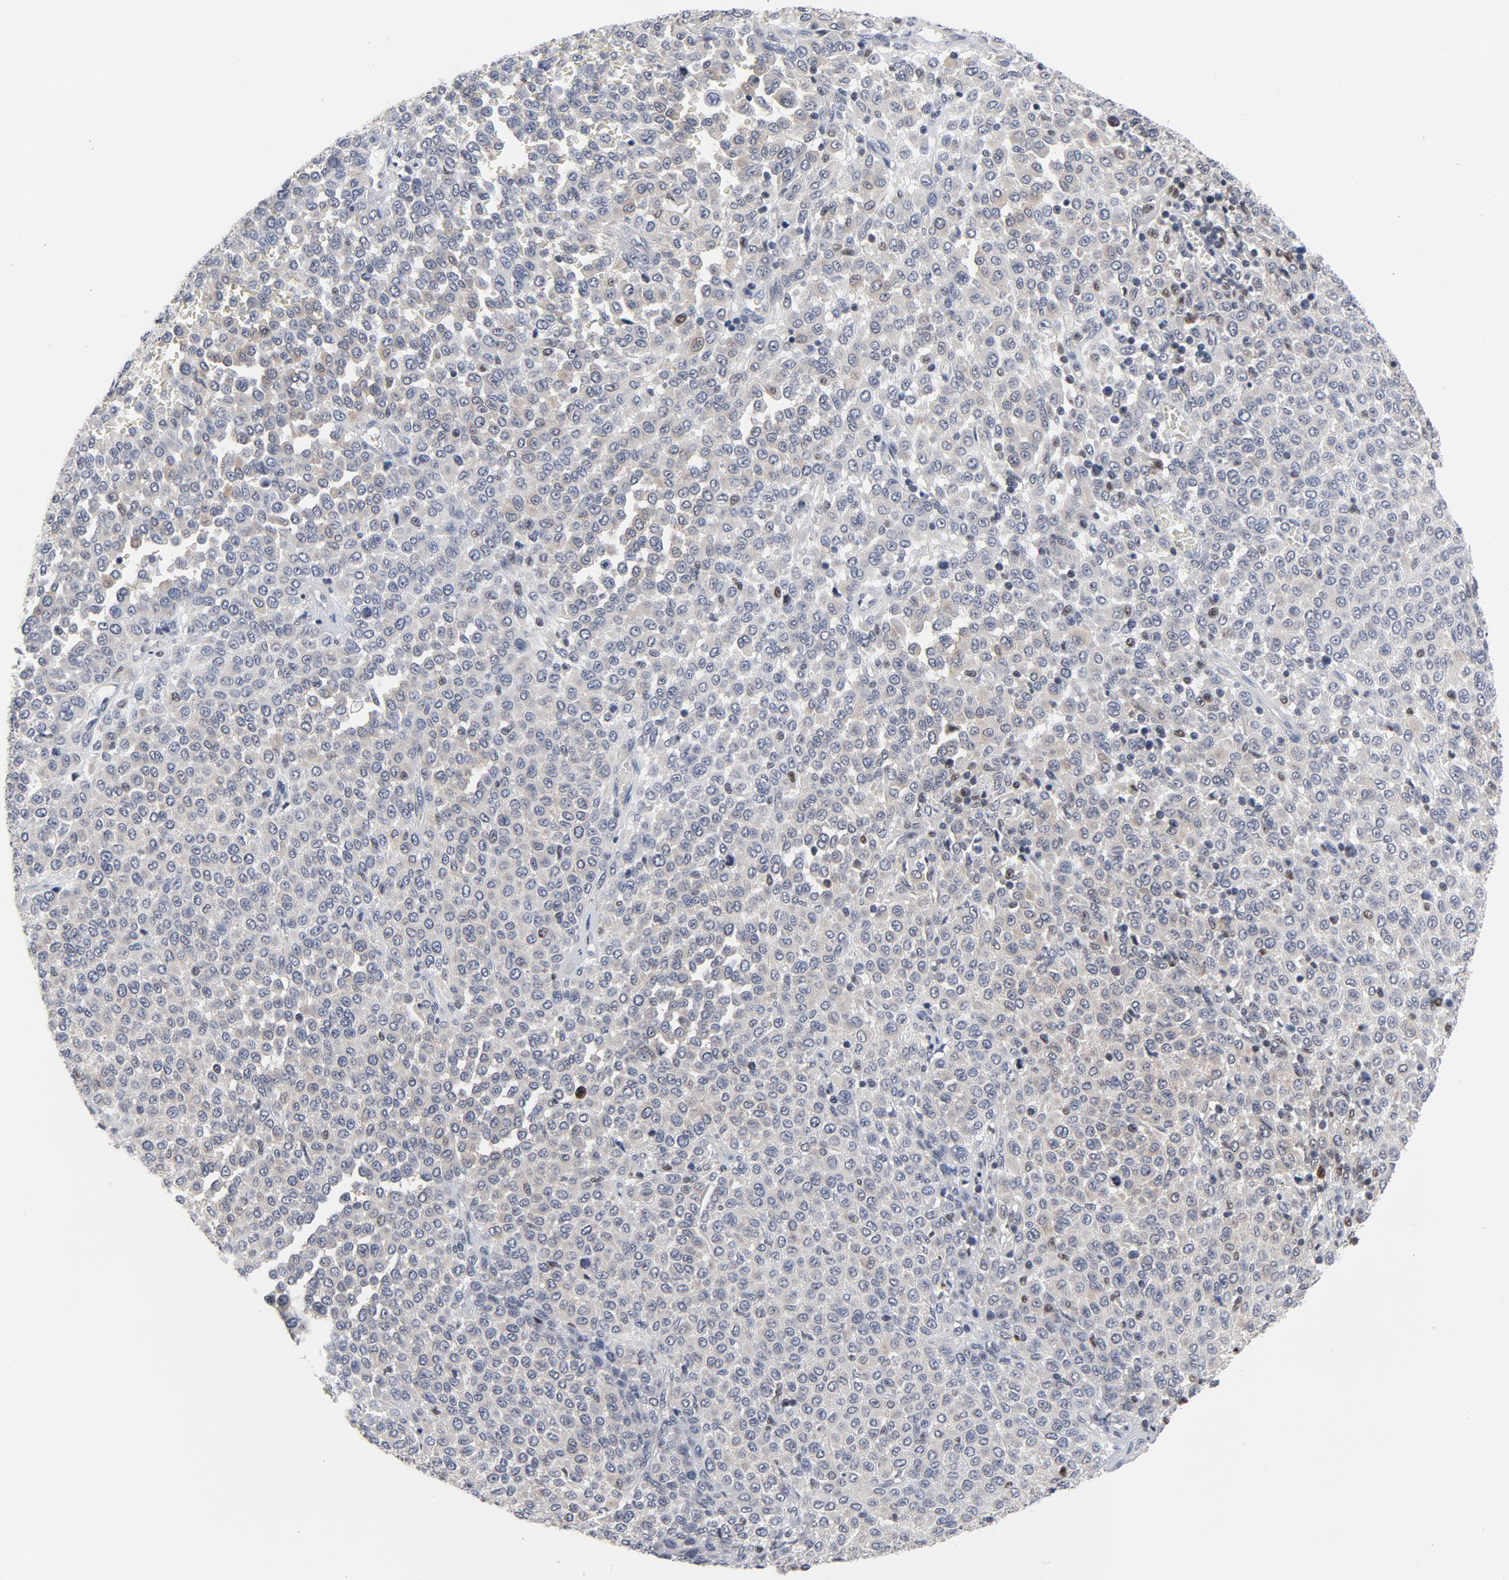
{"staining": {"intensity": "weak", "quantity": "<25%", "location": "cytoplasmic/membranous"}, "tissue": "melanoma", "cell_type": "Tumor cells", "image_type": "cancer", "snomed": [{"axis": "morphology", "description": "Malignant melanoma, Metastatic site"}, {"axis": "topography", "description": "Pancreas"}], "caption": "Immunohistochemistry (IHC) of human malignant melanoma (metastatic site) displays no staining in tumor cells.", "gene": "NFKB1", "patient": {"sex": "female", "age": 30}}